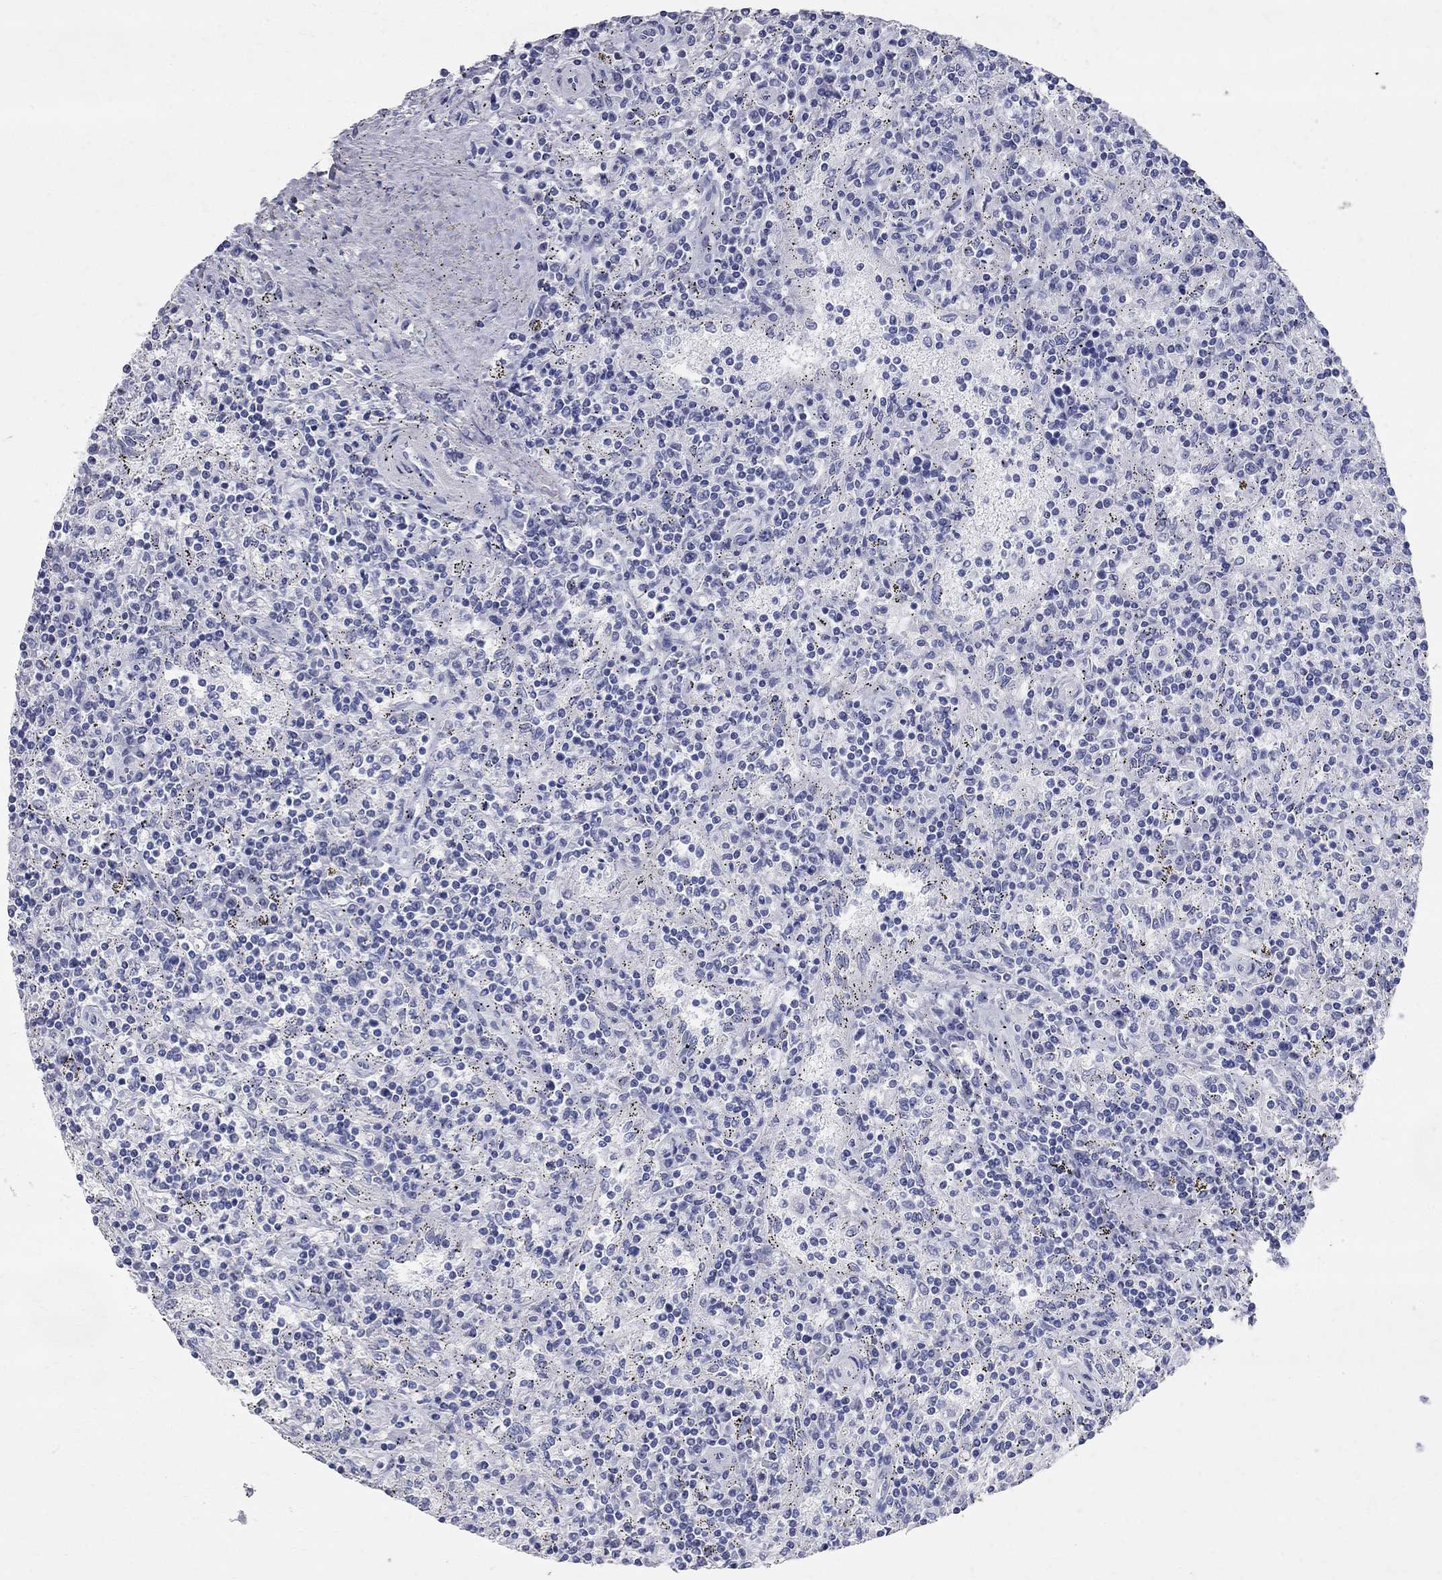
{"staining": {"intensity": "negative", "quantity": "none", "location": "none"}, "tissue": "lymphoma", "cell_type": "Tumor cells", "image_type": "cancer", "snomed": [{"axis": "morphology", "description": "Malignant lymphoma, non-Hodgkin's type, Low grade"}, {"axis": "topography", "description": "Spleen"}], "caption": "Immunohistochemistry (IHC) micrograph of lymphoma stained for a protein (brown), which exhibits no staining in tumor cells.", "gene": "BPIFB1", "patient": {"sex": "male", "age": 62}}